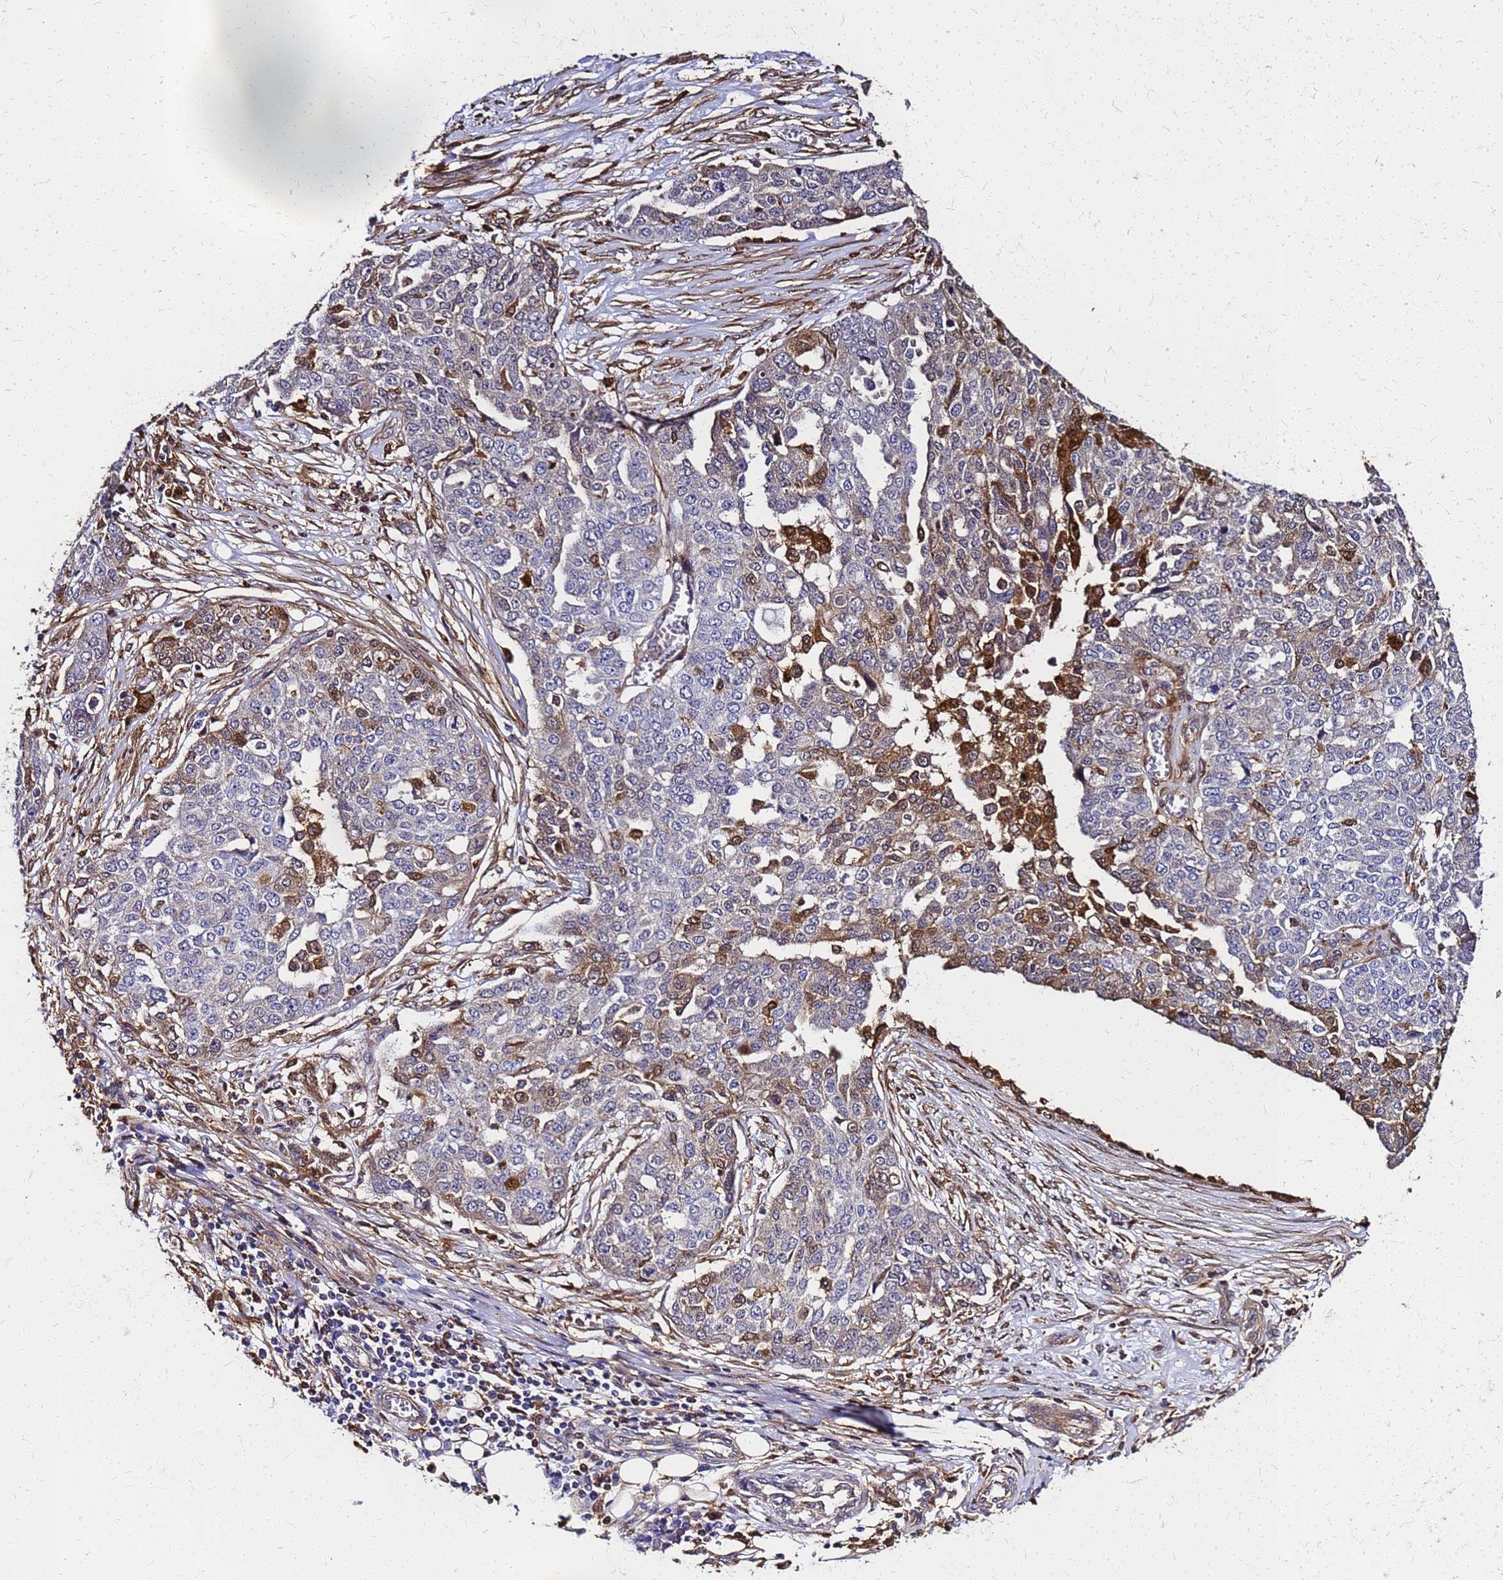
{"staining": {"intensity": "strong", "quantity": "25%-75%", "location": "cytoplasmic/membranous,nuclear"}, "tissue": "ovarian cancer", "cell_type": "Tumor cells", "image_type": "cancer", "snomed": [{"axis": "morphology", "description": "Cystadenocarcinoma, serous, NOS"}, {"axis": "topography", "description": "Soft tissue"}, {"axis": "topography", "description": "Ovary"}], "caption": "Protein staining displays strong cytoplasmic/membranous and nuclear staining in about 25%-75% of tumor cells in ovarian cancer (serous cystadenocarcinoma).", "gene": "S100A11", "patient": {"sex": "female", "age": 57}}